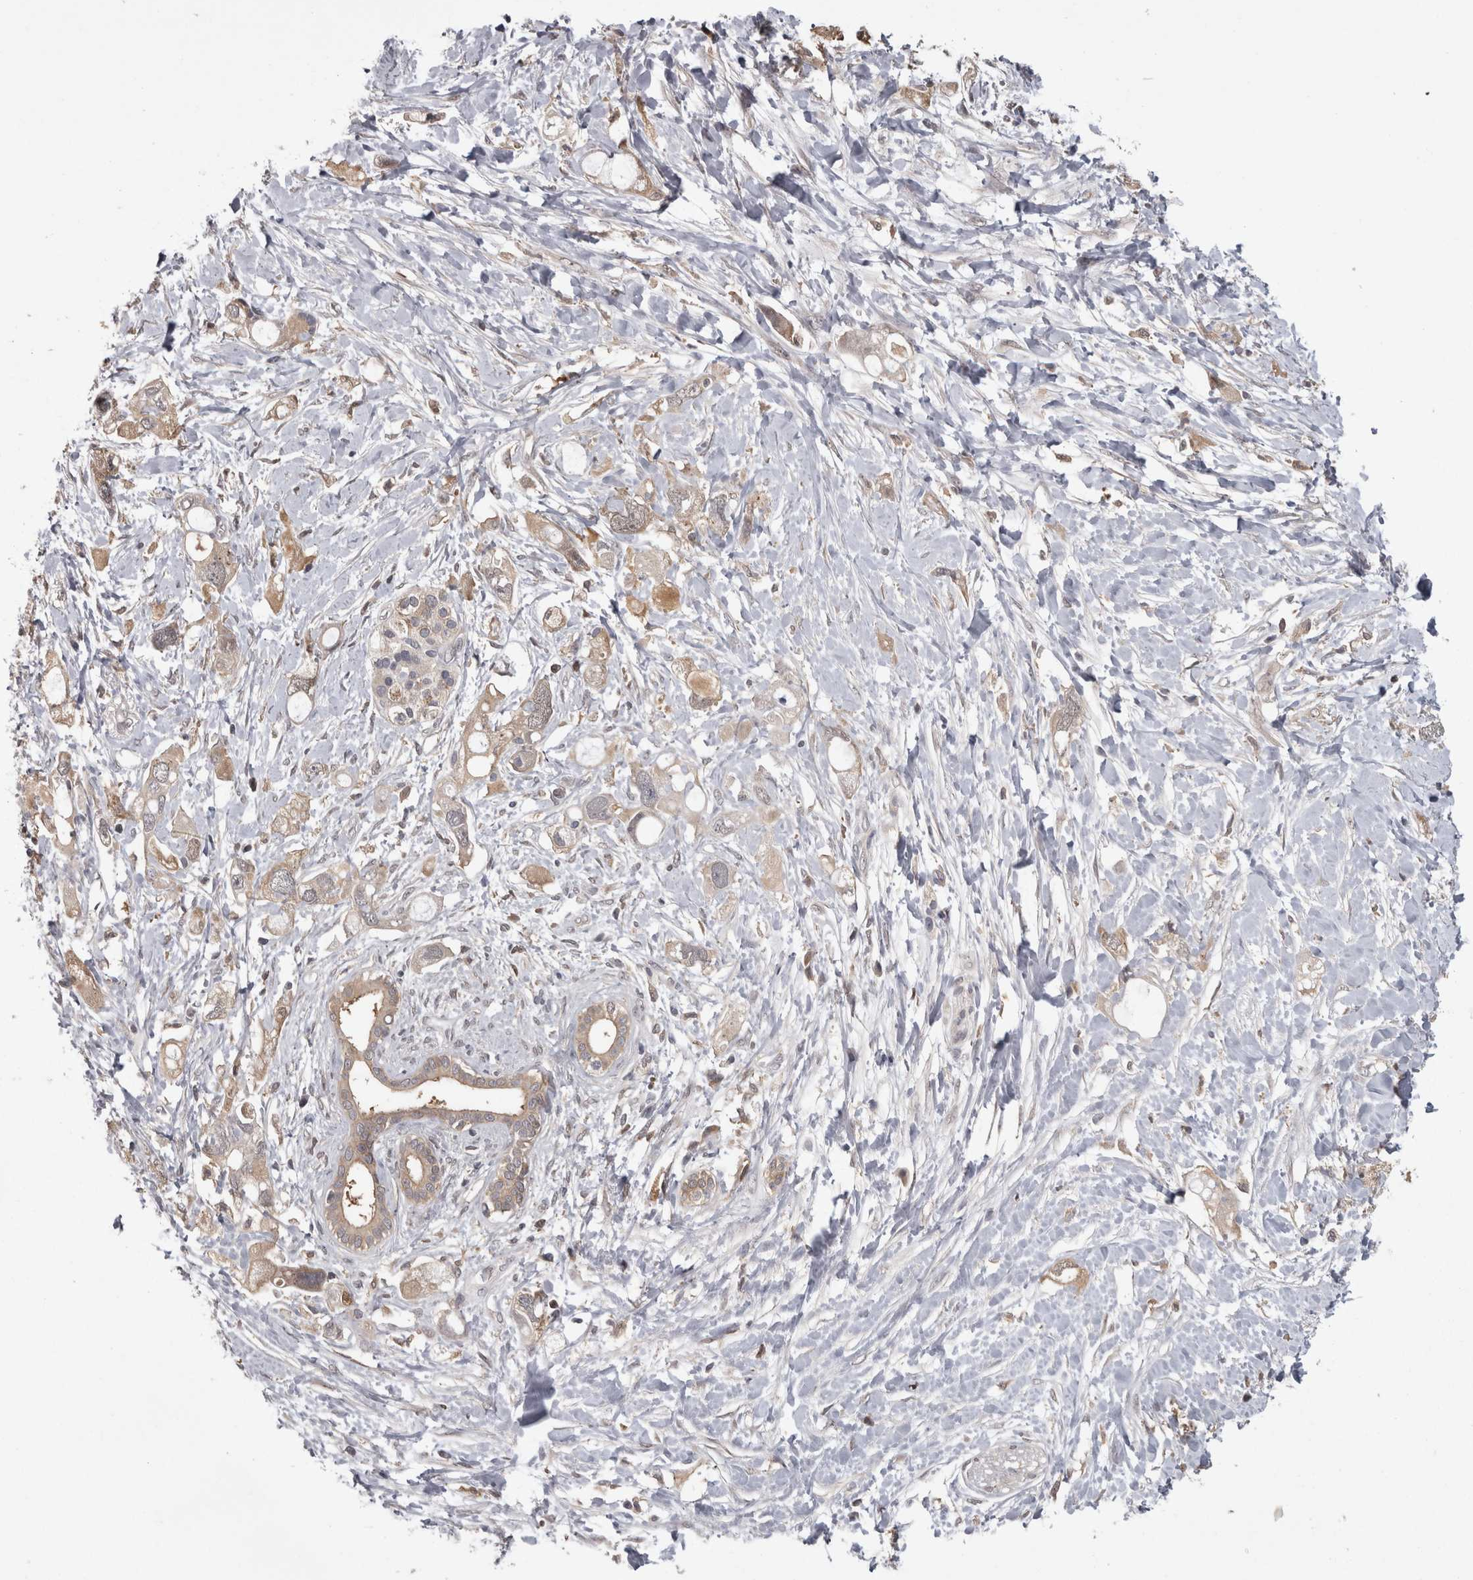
{"staining": {"intensity": "weak", "quantity": ">75%", "location": "cytoplasmic/membranous"}, "tissue": "pancreatic cancer", "cell_type": "Tumor cells", "image_type": "cancer", "snomed": [{"axis": "morphology", "description": "Adenocarcinoma, NOS"}, {"axis": "topography", "description": "Pancreas"}], "caption": "Pancreatic adenocarcinoma stained with DAB immunohistochemistry (IHC) exhibits low levels of weak cytoplasmic/membranous positivity in approximately >75% of tumor cells.", "gene": "APRT", "patient": {"sex": "female", "age": 56}}